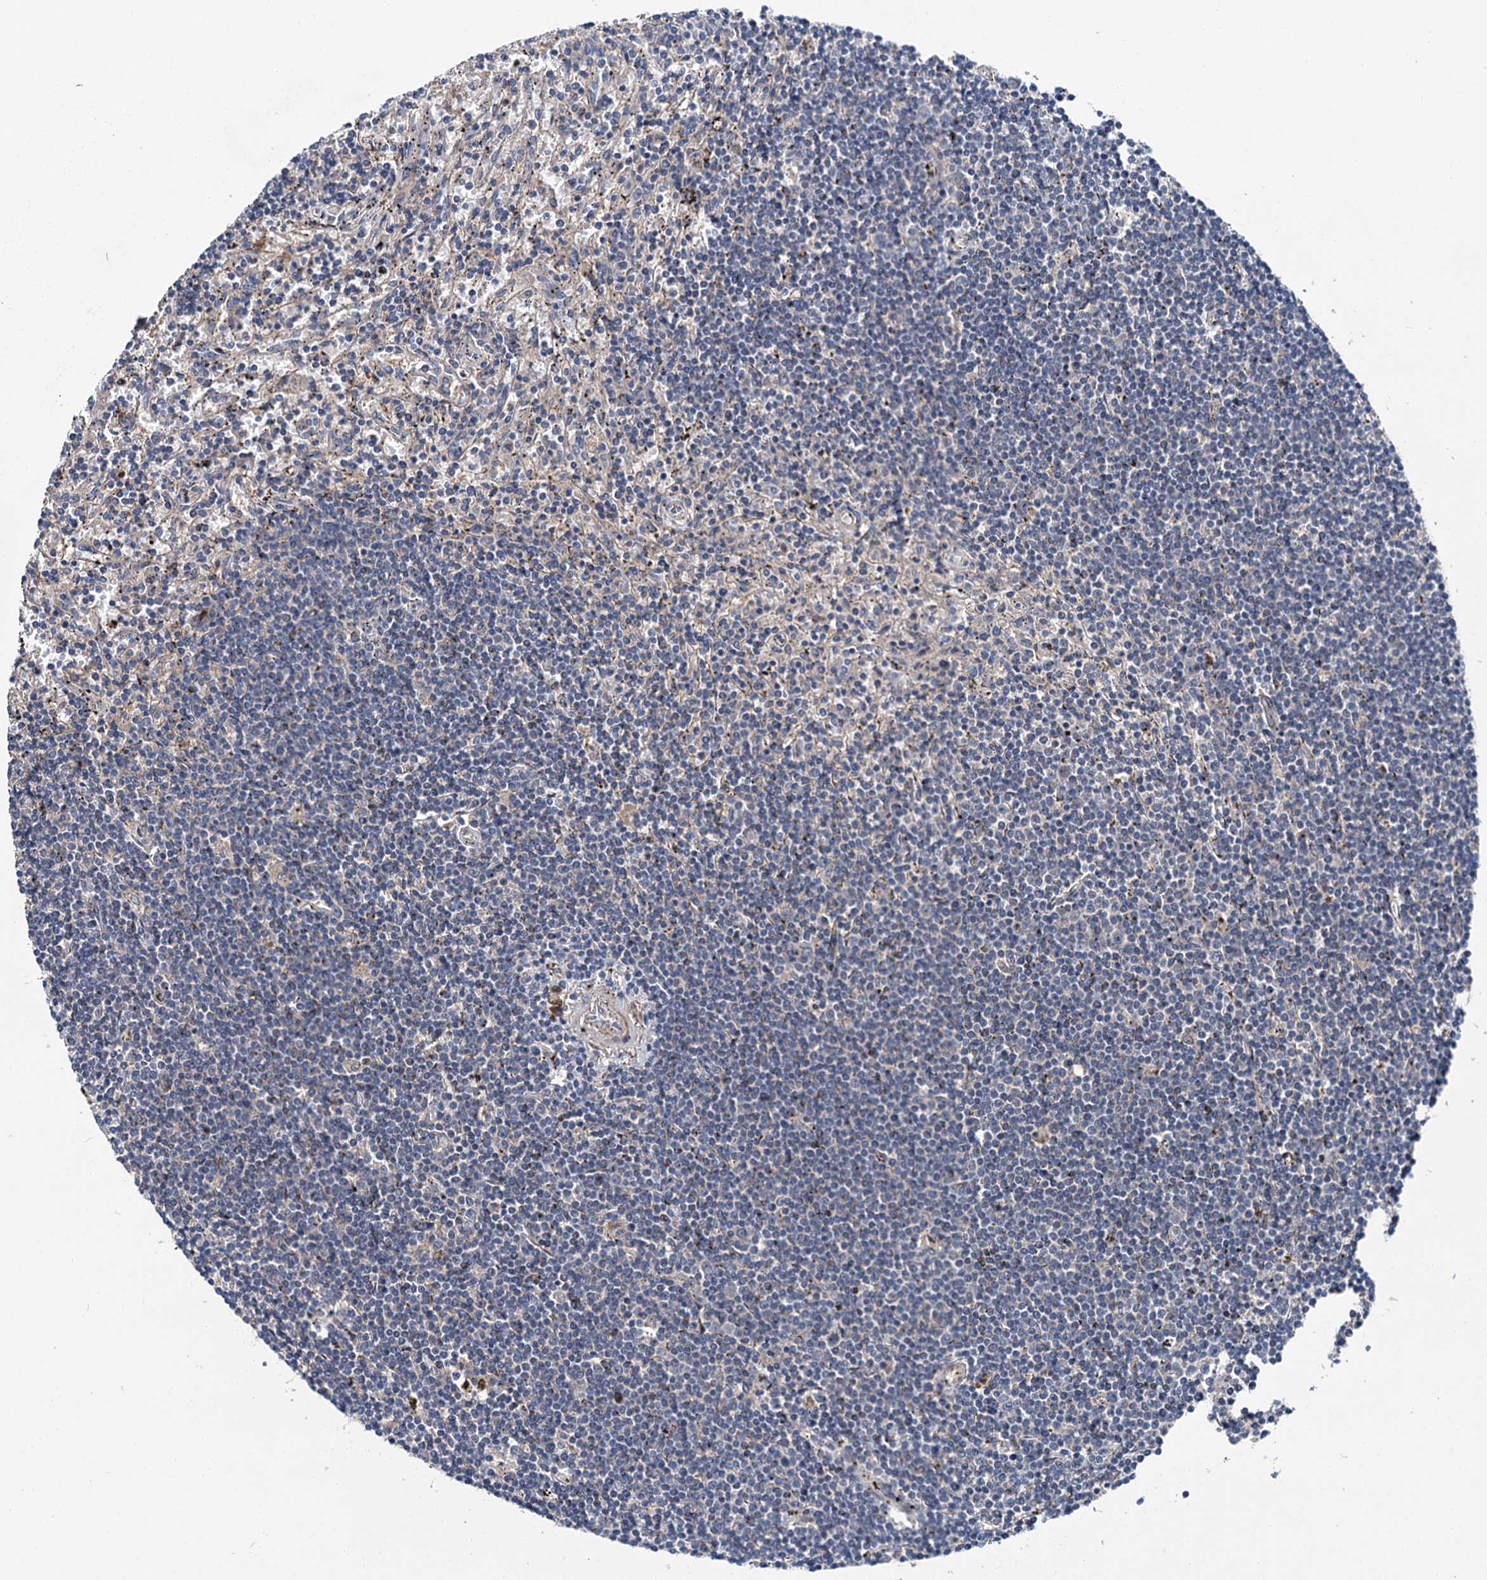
{"staining": {"intensity": "negative", "quantity": "none", "location": "none"}, "tissue": "lymphoma", "cell_type": "Tumor cells", "image_type": "cancer", "snomed": [{"axis": "morphology", "description": "Malignant lymphoma, non-Hodgkin's type, Low grade"}, {"axis": "topography", "description": "Spleen"}], "caption": "DAB (3,3'-diaminobenzidine) immunohistochemical staining of malignant lymphoma, non-Hodgkin's type (low-grade) shows no significant expression in tumor cells.", "gene": "SLC22A25", "patient": {"sex": "male", "age": 76}}